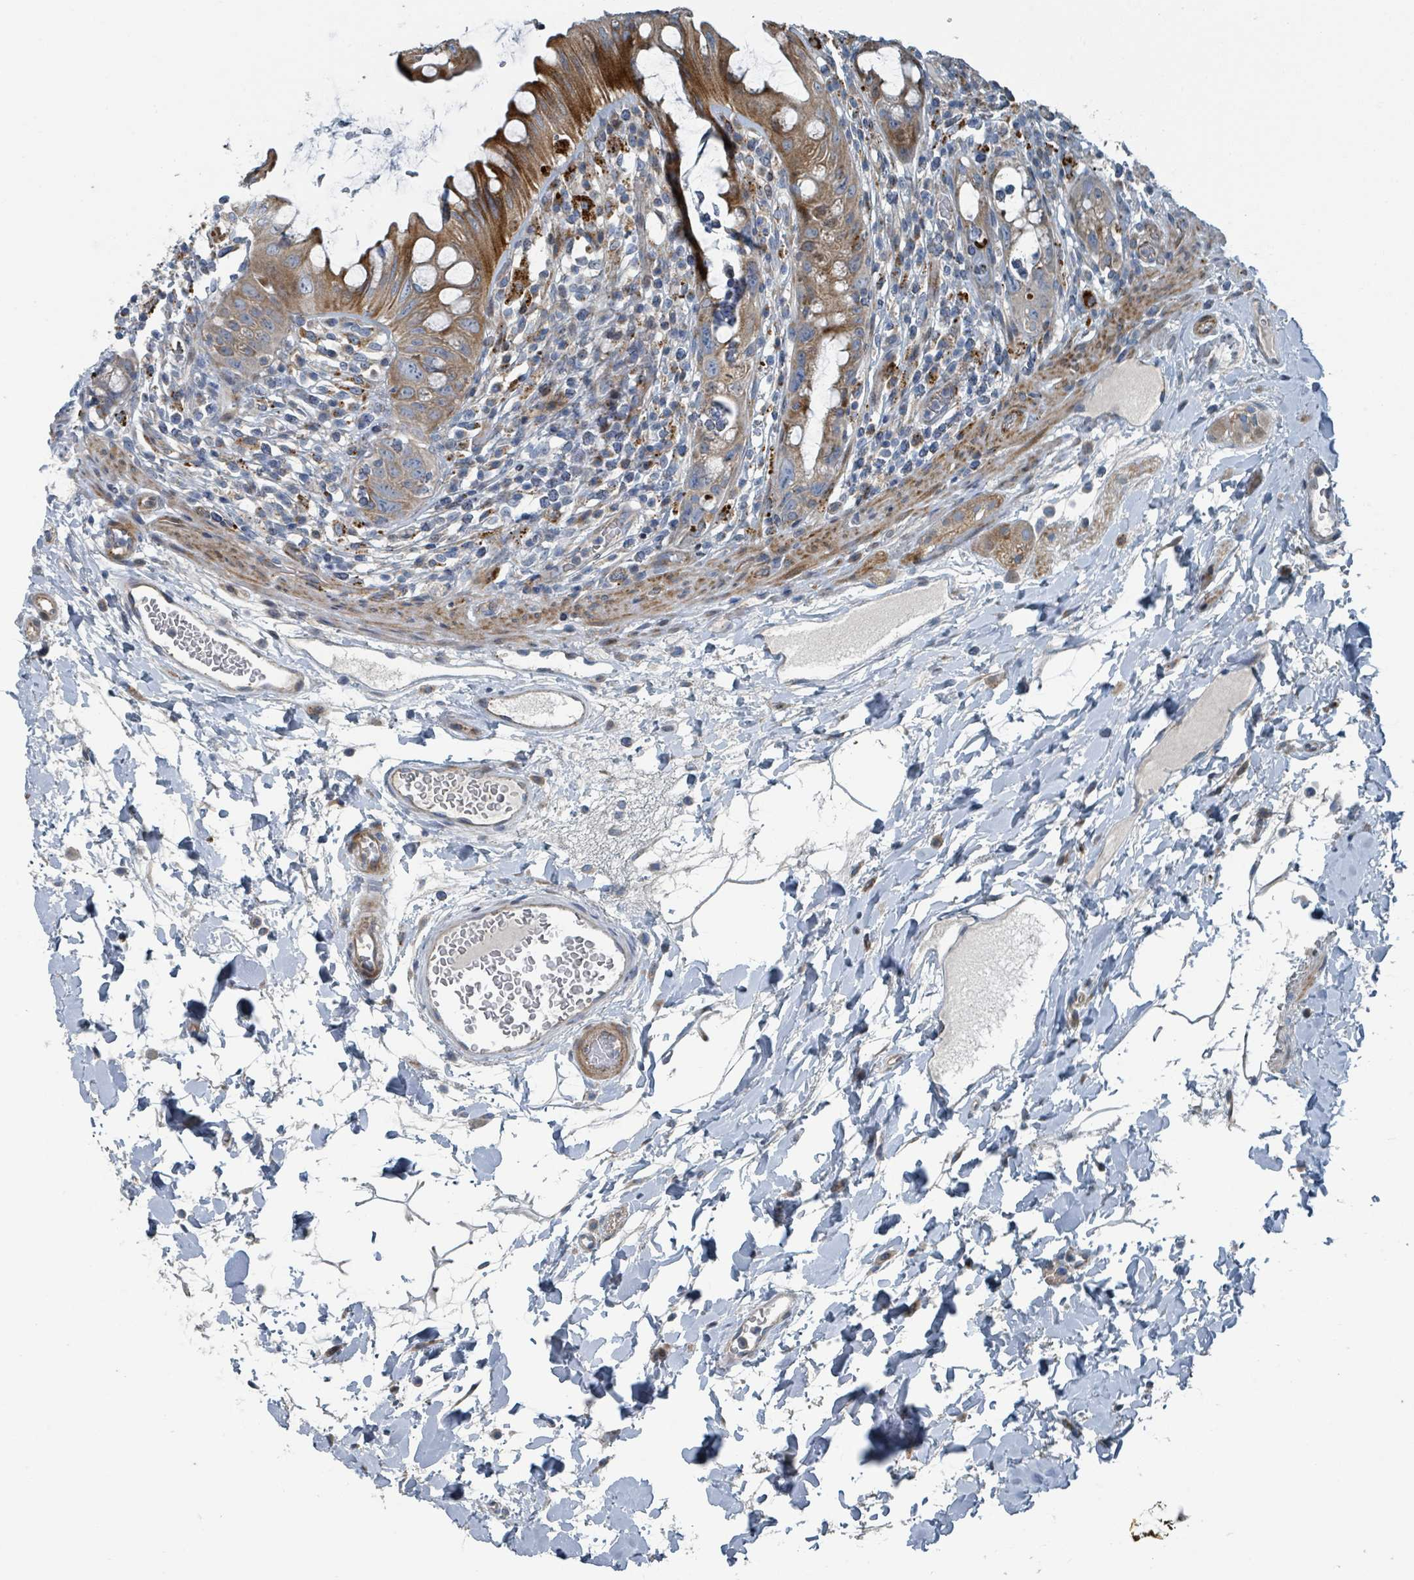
{"staining": {"intensity": "strong", "quantity": "25%-75%", "location": "cytoplasmic/membranous"}, "tissue": "rectum", "cell_type": "Glandular cells", "image_type": "normal", "snomed": [{"axis": "morphology", "description": "Normal tissue, NOS"}, {"axis": "topography", "description": "Rectum"}], "caption": "A brown stain highlights strong cytoplasmic/membranous positivity of a protein in glandular cells of unremarkable rectum.", "gene": "DIPK2A", "patient": {"sex": "female", "age": 57}}